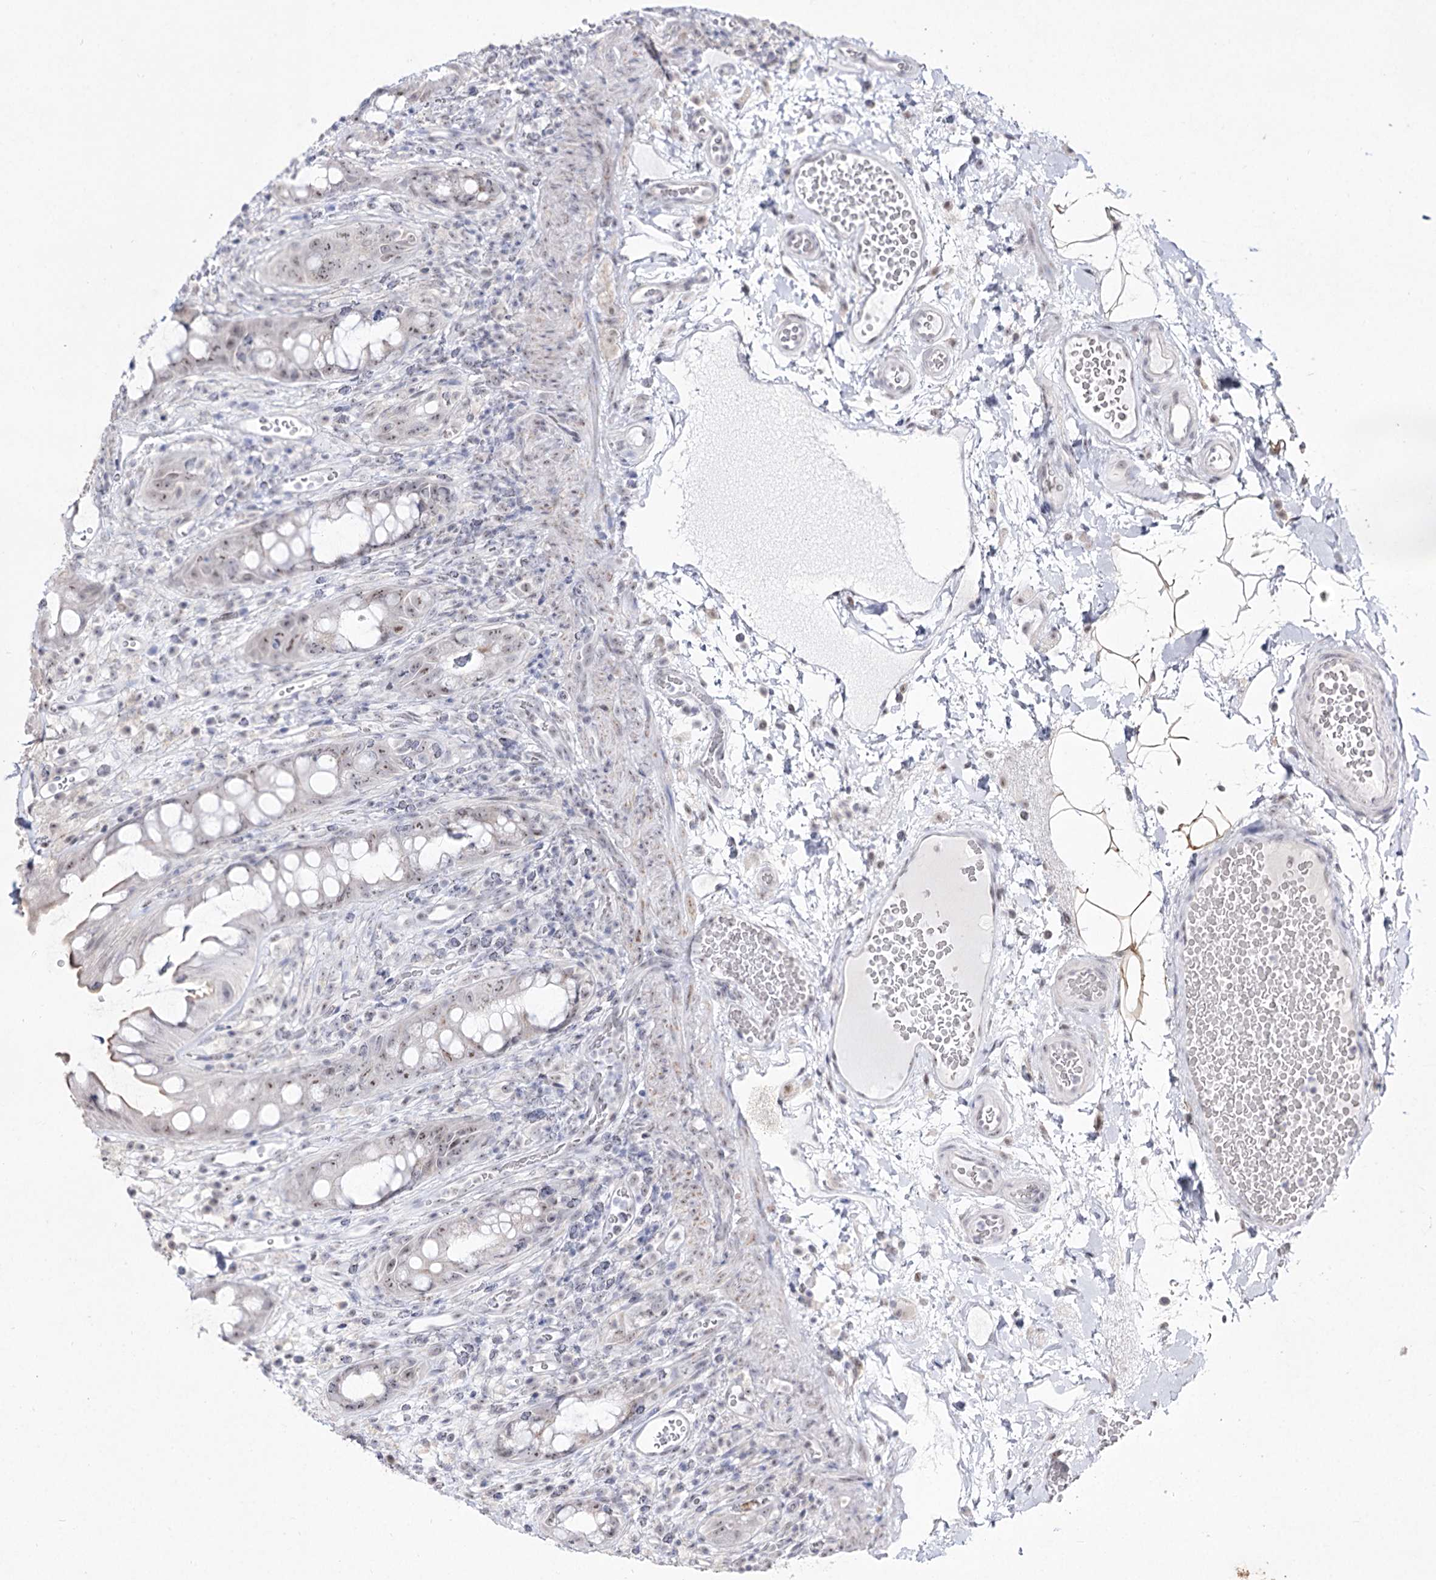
{"staining": {"intensity": "moderate", "quantity": "25%-75%", "location": "nuclear"}, "tissue": "rectum", "cell_type": "Glandular cells", "image_type": "normal", "snomed": [{"axis": "morphology", "description": "Normal tissue, NOS"}, {"axis": "topography", "description": "Rectum"}], "caption": "Immunohistochemistry of benign rectum displays medium levels of moderate nuclear expression in approximately 25%-75% of glandular cells. The protein of interest is shown in brown color, while the nuclei are stained blue.", "gene": "DDX50", "patient": {"sex": "female", "age": 57}}